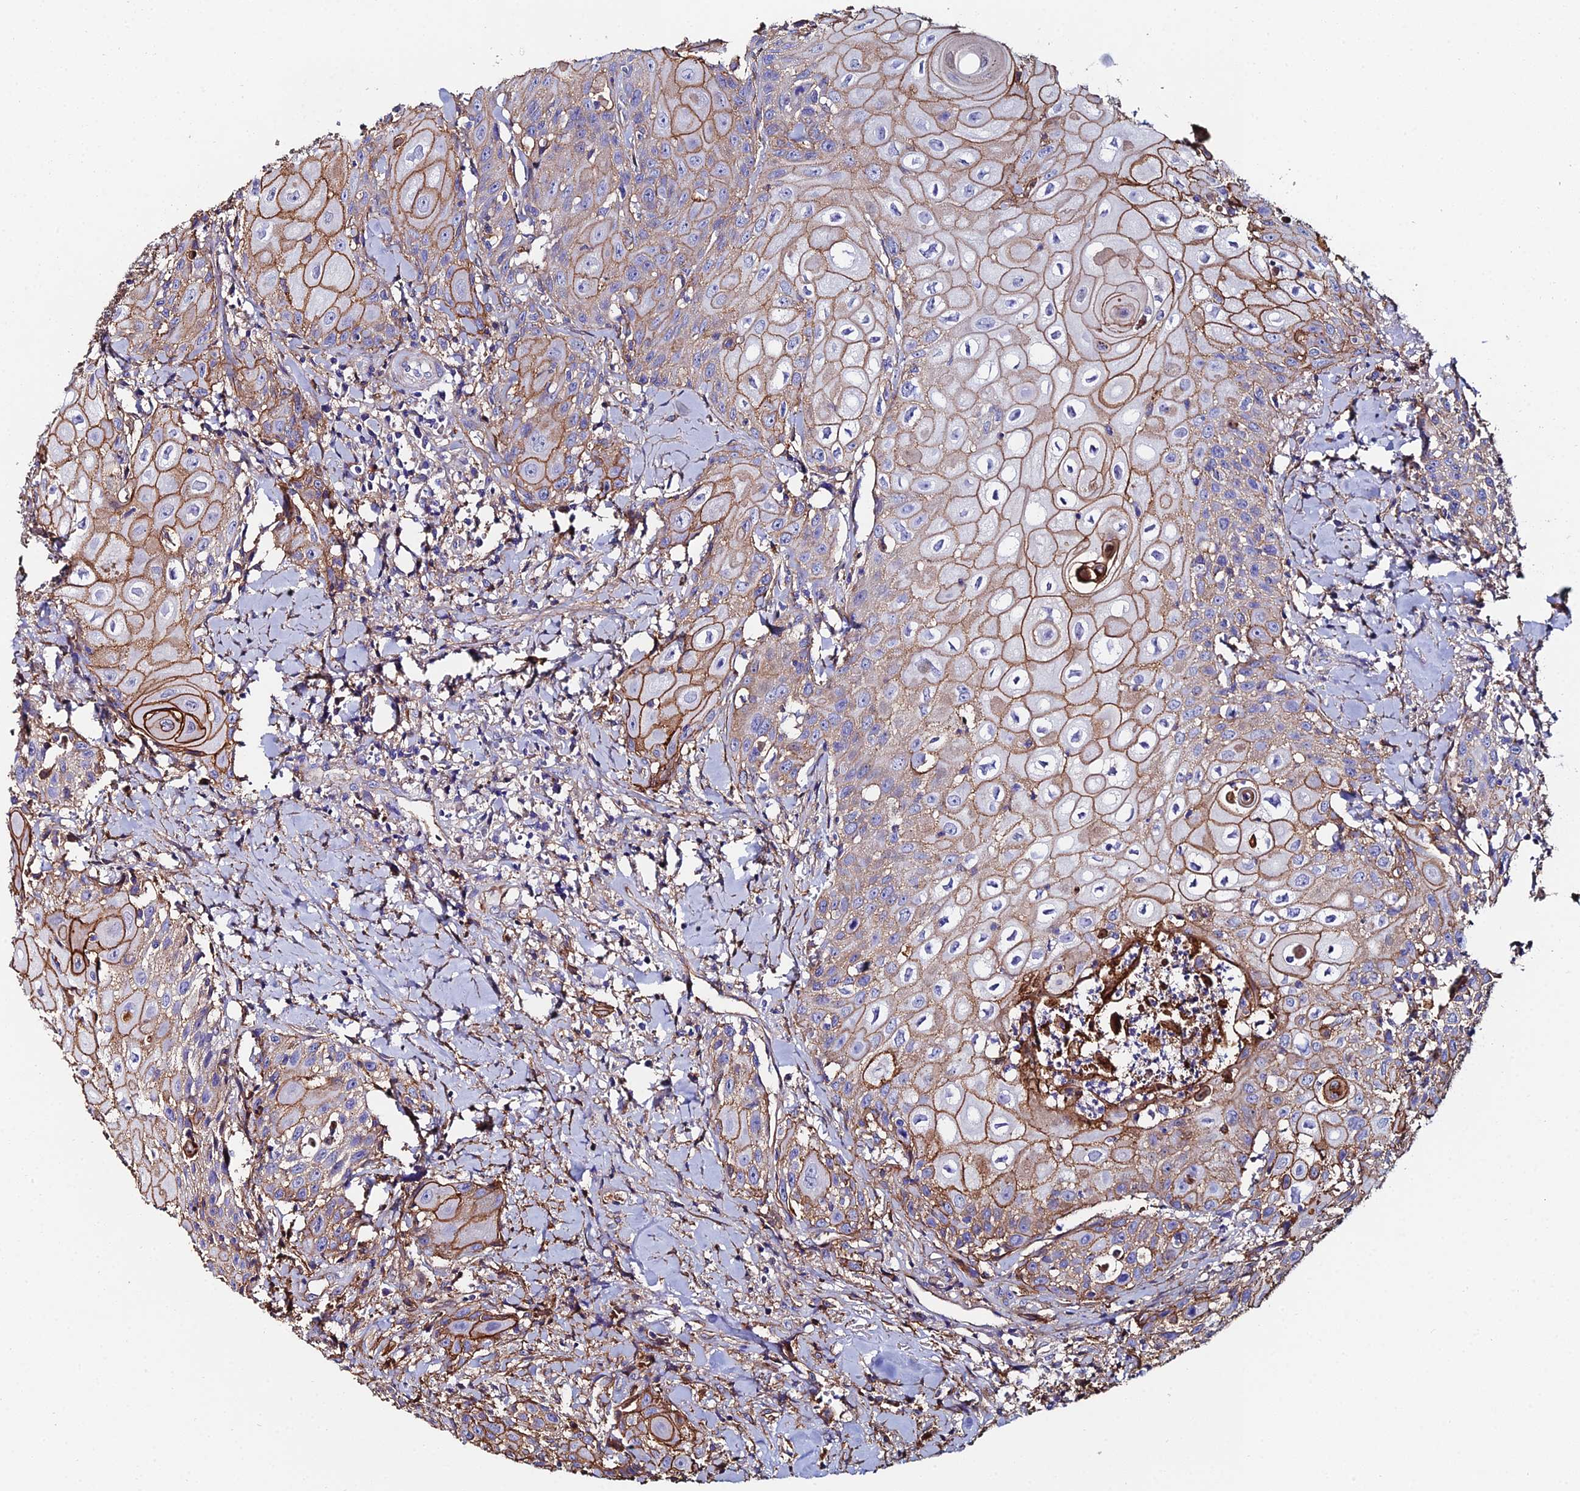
{"staining": {"intensity": "moderate", "quantity": "25%-75%", "location": "cytoplasmic/membranous"}, "tissue": "head and neck cancer", "cell_type": "Tumor cells", "image_type": "cancer", "snomed": [{"axis": "morphology", "description": "Squamous cell carcinoma, NOS"}, {"axis": "topography", "description": "Oral tissue"}, {"axis": "topography", "description": "Head-Neck"}], "caption": "DAB (3,3'-diaminobenzidine) immunohistochemical staining of head and neck cancer displays moderate cytoplasmic/membranous protein positivity in about 25%-75% of tumor cells. (DAB (3,3'-diaminobenzidine) = brown stain, brightfield microscopy at high magnification).", "gene": "C6", "patient": {"sex": "female", "age": 82}}